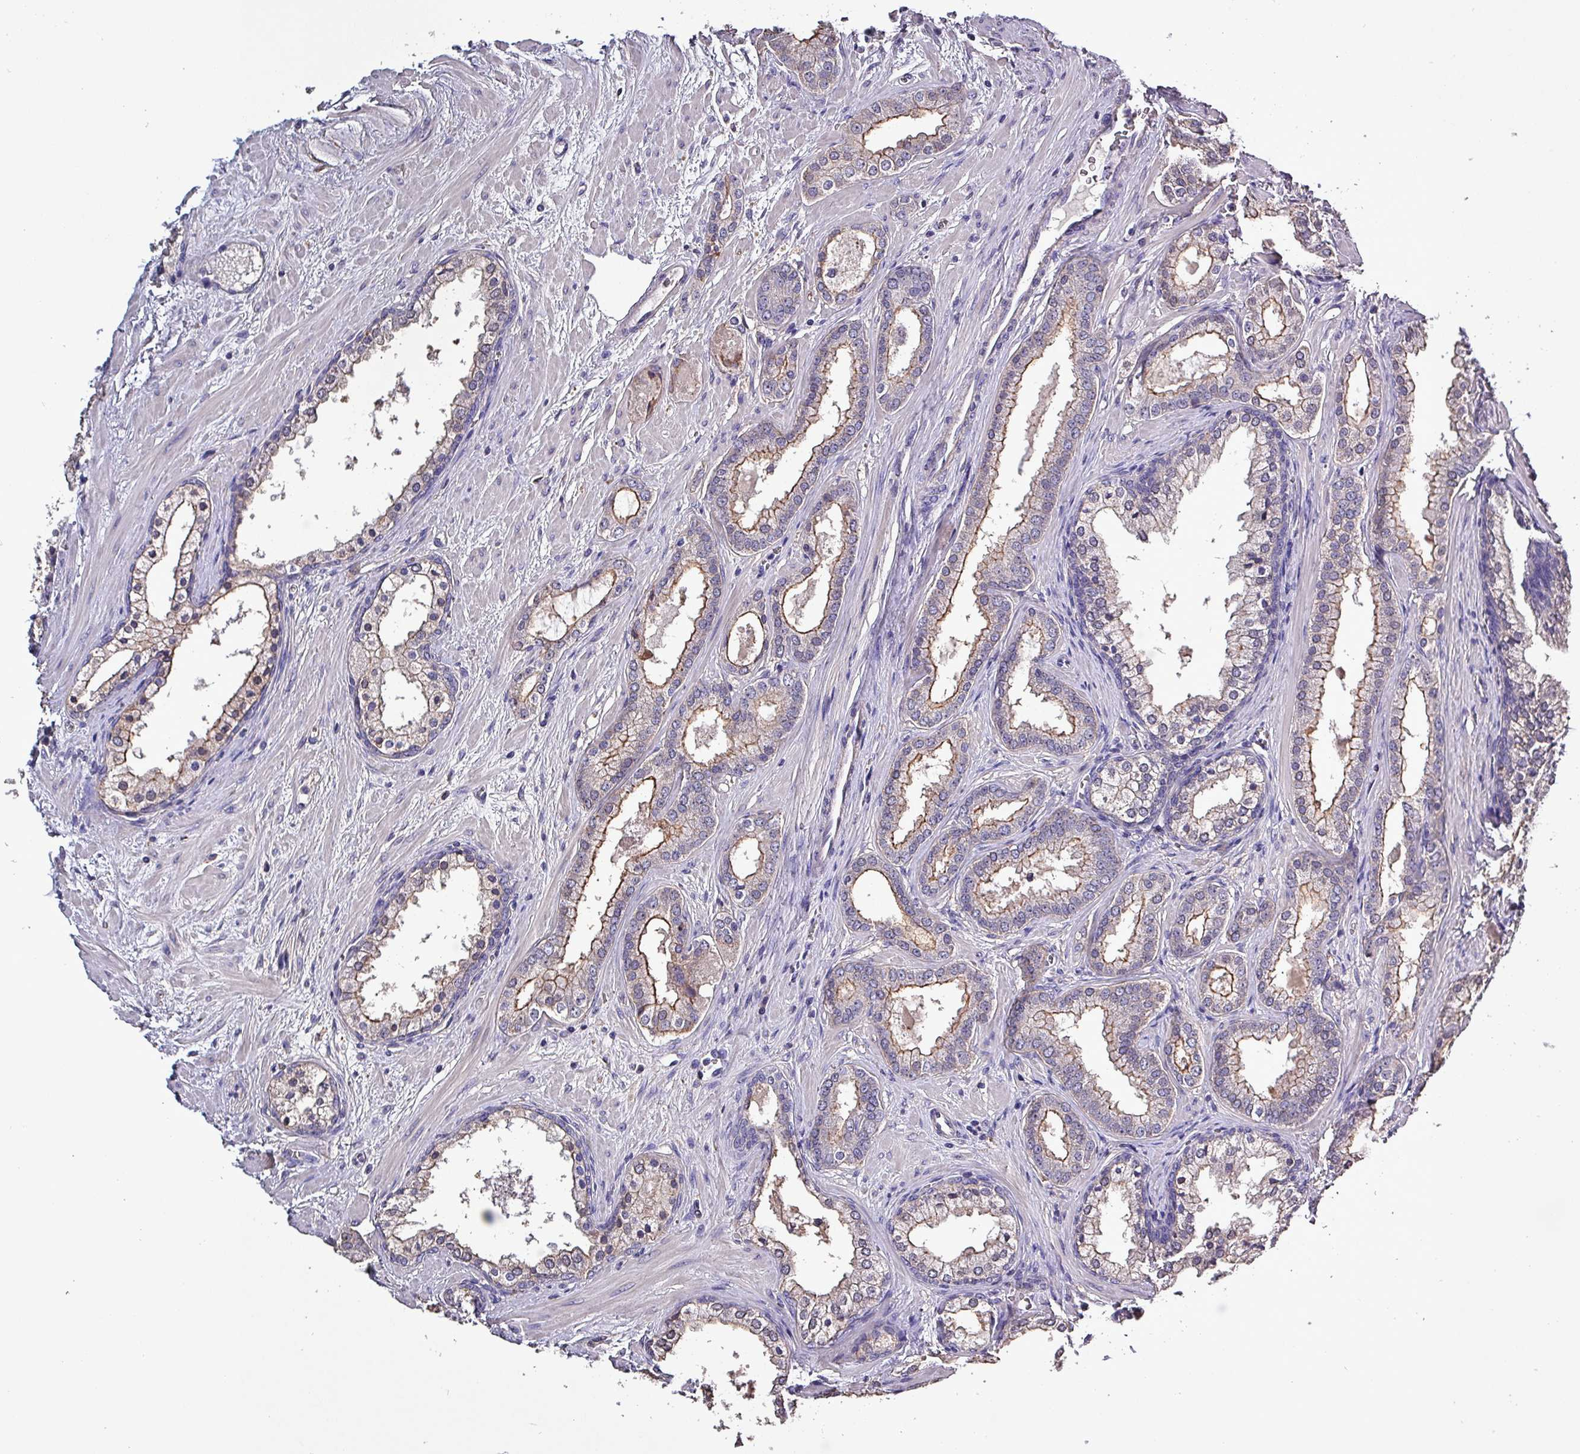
{"staining": {"intensity": "moderate", "quantity": "<25%", "location": "cytoplasmic/membranous"}, "tissue": "prostate cancer", "cell_type": "Tumor cells", "image_type": "cancer", "snomed": [{"axis": "morphology", "description": "Adenocarcinoma, High grade"}, {"axis": "topography", "description": "Prostate"}], "caption": "Prostate cancer was stained to show a protein in brown. There is low levels of moderate cytoplasmic/membranous expression in approximately <25% of tumor cells.", "gene": "HTRA4", "patient": {"sex": "male", "age": 64}}